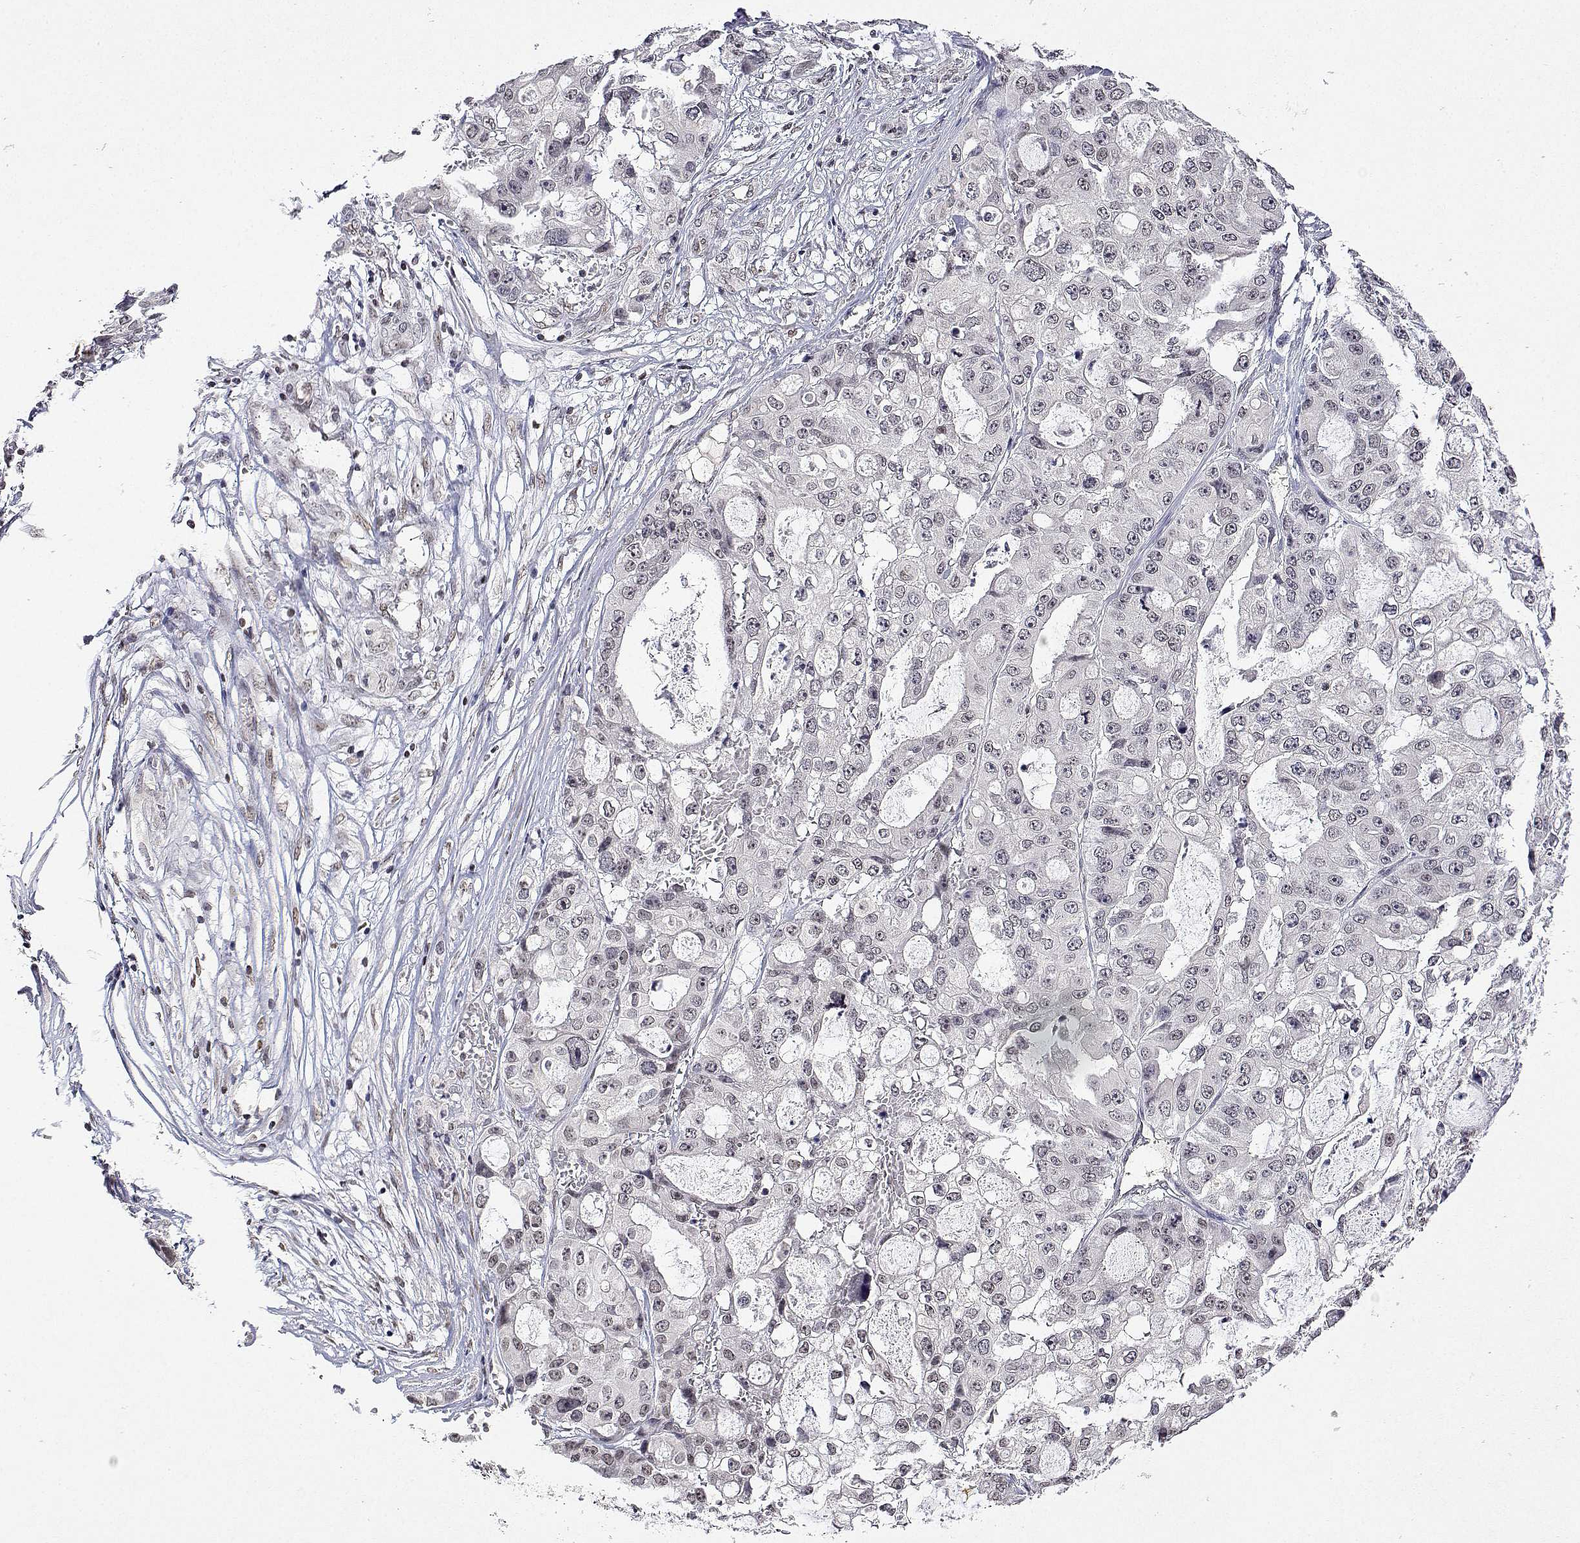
{"staining": {"intensity": "negative", "quantity": "none", "location": "none"}, "tissue": "ovarian cancer", "cell_type": "Tumor cells", "image_type": "cancer", "snomed": [{"axis": "morphology", "description": "Cystadenocarcinoma, serous, NOS"}, {"axis": "topography", "description": "Ovary"}], "caption": "This is an immunohistochemistry micrograph of human ovarian cancer. There is no expression in tumor cells.", "gene": "XPC", "patient": {"sex": "female", "age": 56}}